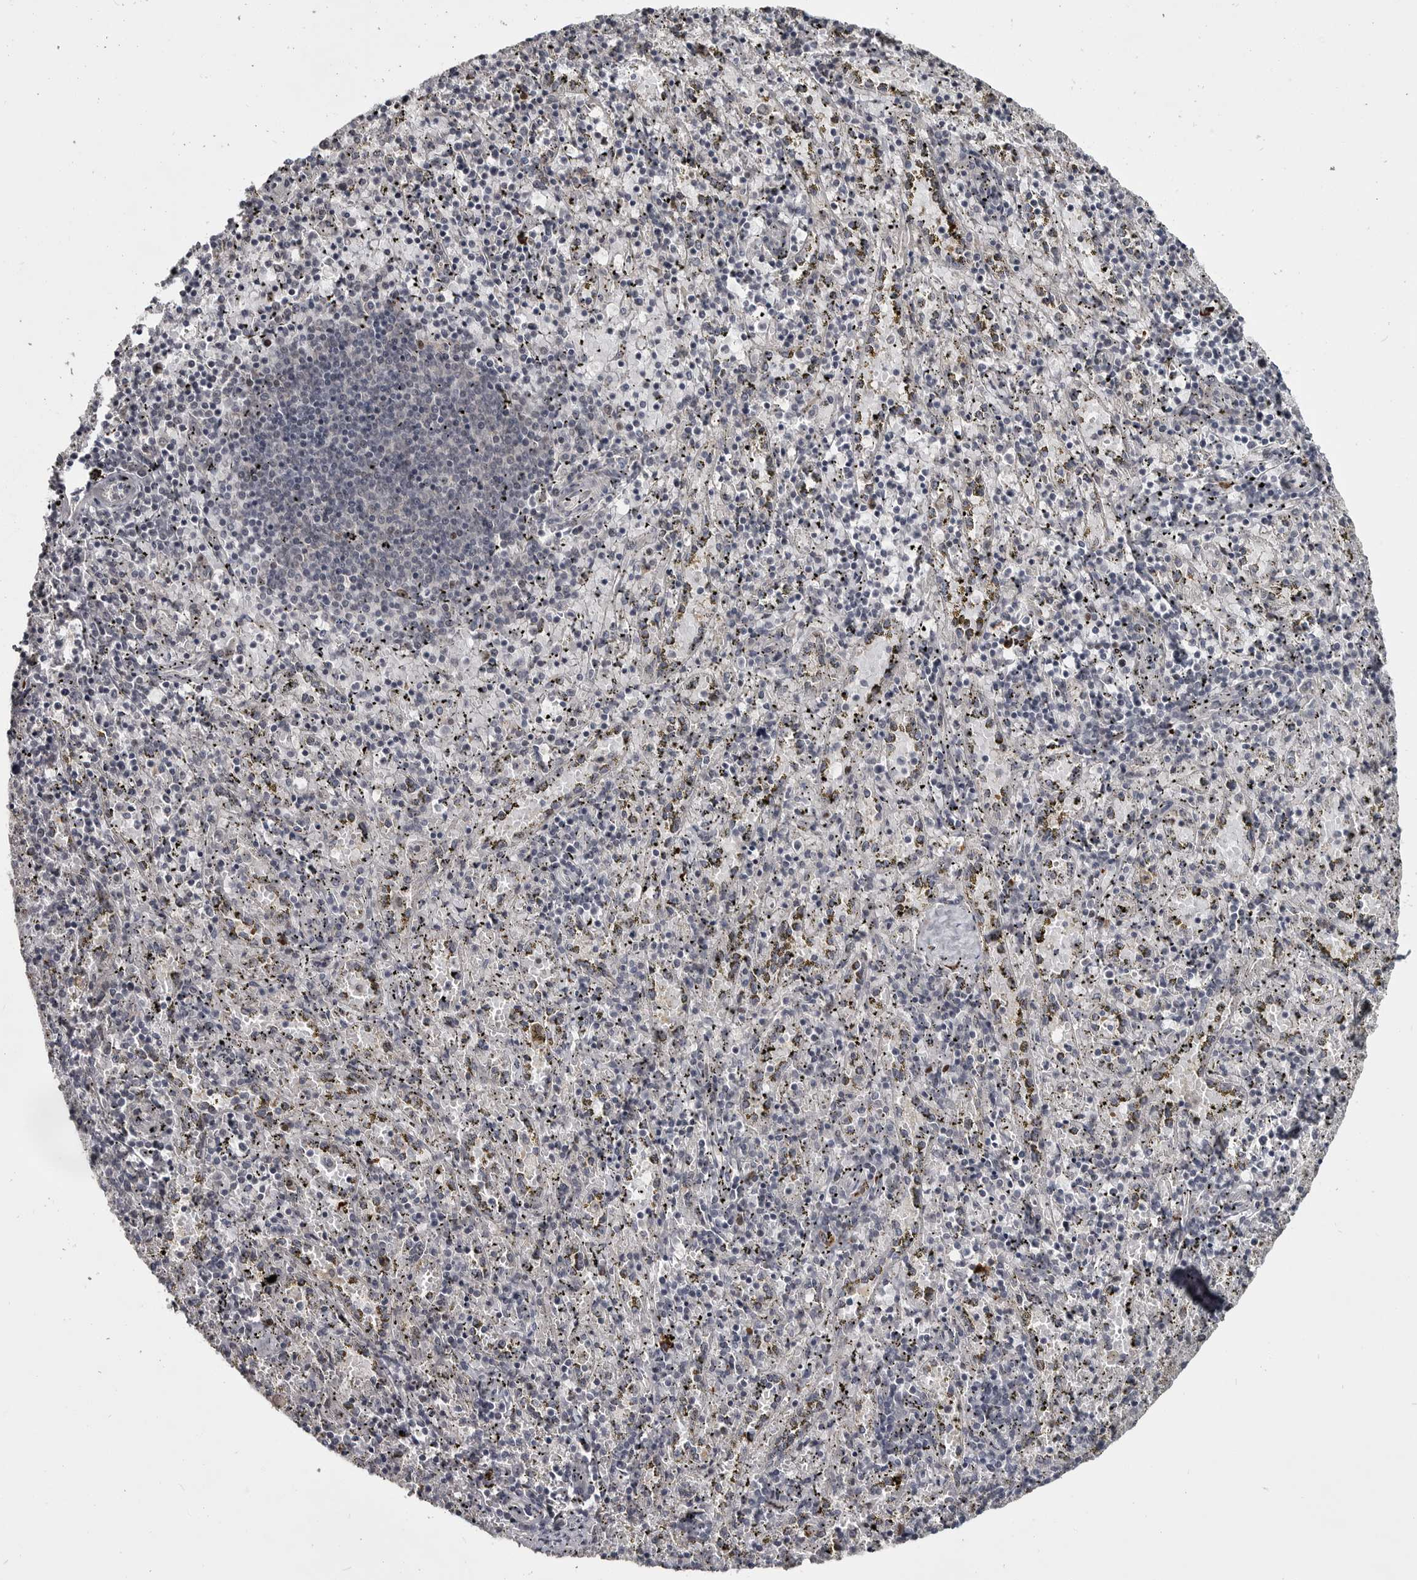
{"staining": {"intensity": "strong", "quantity": "<25%", "location": "cytoplasmic/membranous,nuclear"}, "tissue": "spleen", "cell_type": "Cells in red pulp", "image_type": "normal", "snomed": [{"axis": "morphology", "description": "Normal tissue, NOS"}, {"axis": "topography", "description": "Spleen"}], "caption": "Protein staining of normal spleen reveals strong cytoplasmic/membranous,nuclear staining in approximately <25% of cells in red pulp.", "gene": "ZNF277", "patient": {"sex": "male", "age": 11}}